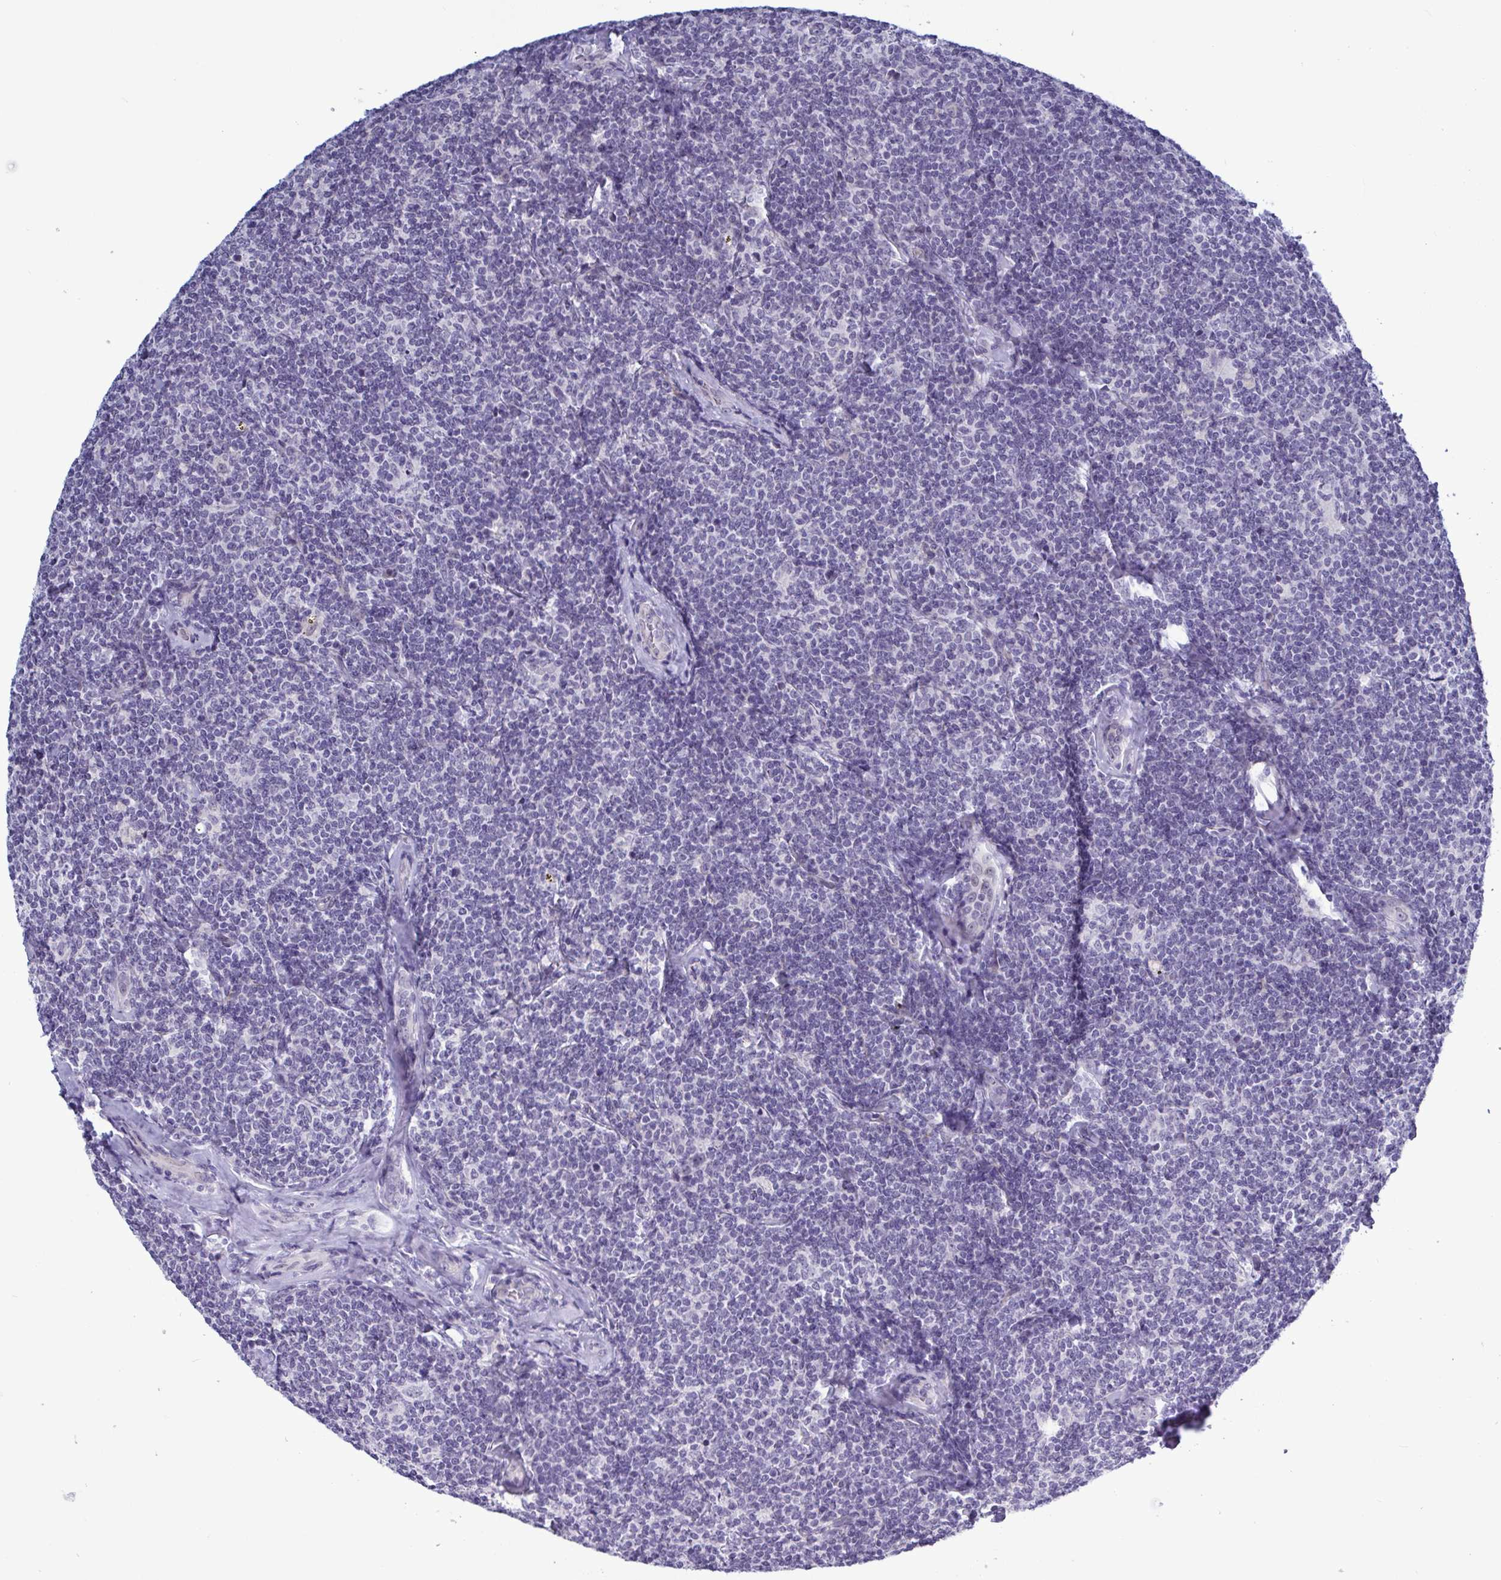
{"staining": {"intensity": "negative", "quantity": "none", "location": "none"}, "tissue": "lymphoma", "cell_type": "Tumor cells", "image_type": "cancer", "snomed": [{"axis": "morphology", "description": "Malignant lymphoma, non-Hodgkin's type, Low grade"}, {"axis": "topography", "description": "Lymph node"}], "caption": "IHC of low-grade malignant lymphoma, non-Hodgkin's type reveals no expression in tumor cells.", "gene": "TCEAL8", "patient": {"sex": "female", "age": 56}}